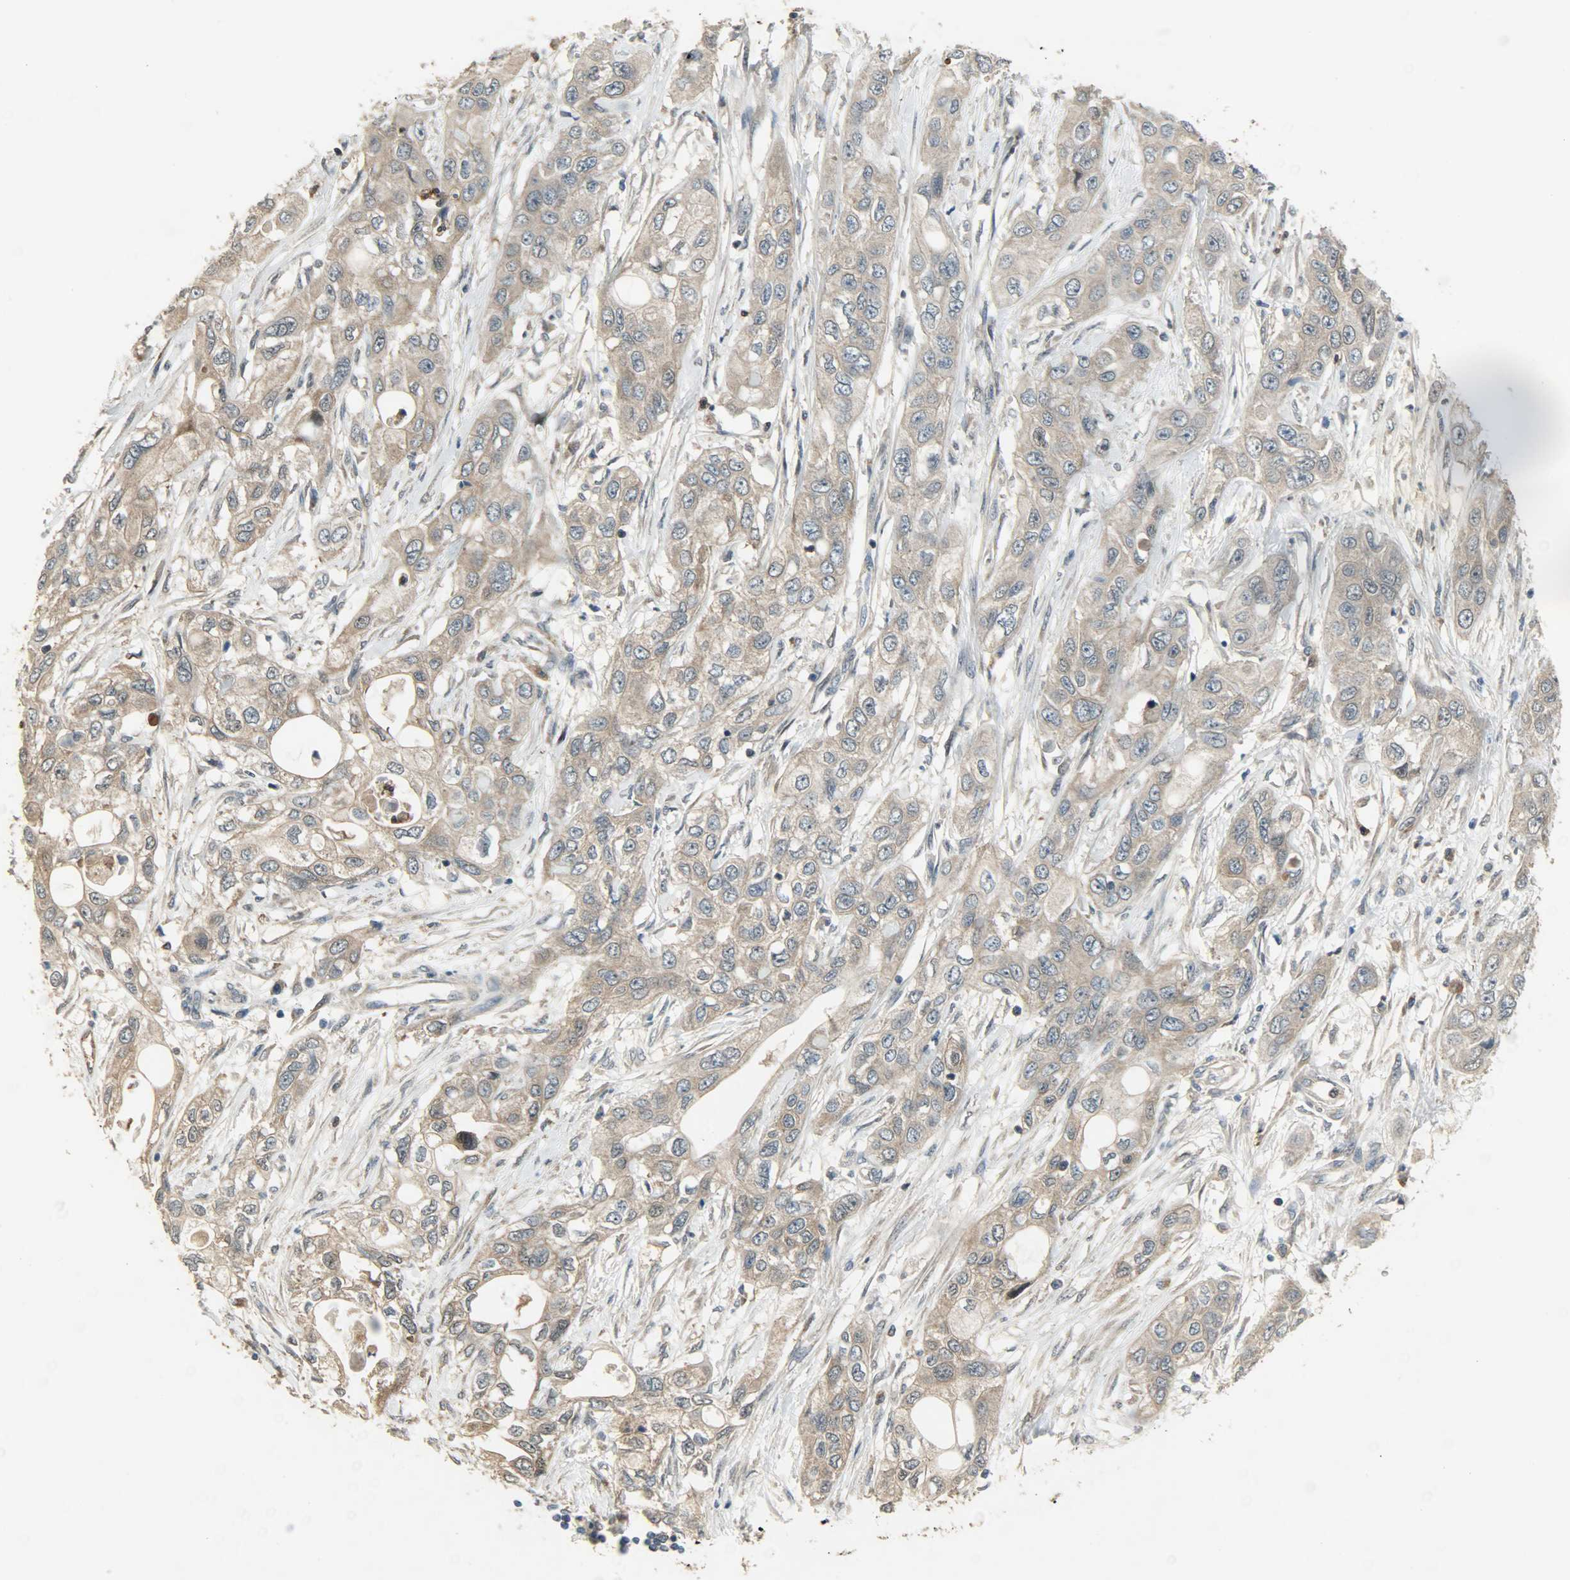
{"staining": {"intensity": "moderate", "quantity": ">75%", "location": "cytoplasmic/membranous"}, "tissue": "pancreatic cancer", "cell_type": "Tumor cells", "image_type": "cancer", "snomed": [{"axis": "morphology", "description": "Adenocarcinoma, NOS"}, {"axis": "topography", "description": "Pancreas"}], "caption": "Immunohistochemical staining of pancreatic cancer displays medium levels of moderate cytoplasmic/membranous protein positivity in approximately >75% of tumor cells. The staining was performed using DAB, with brown indicating positive protein expression. Nuclei are stained blue with hematoxylin.", "gene": "AMT", "patient": {"sex": "female", "age": 70}}